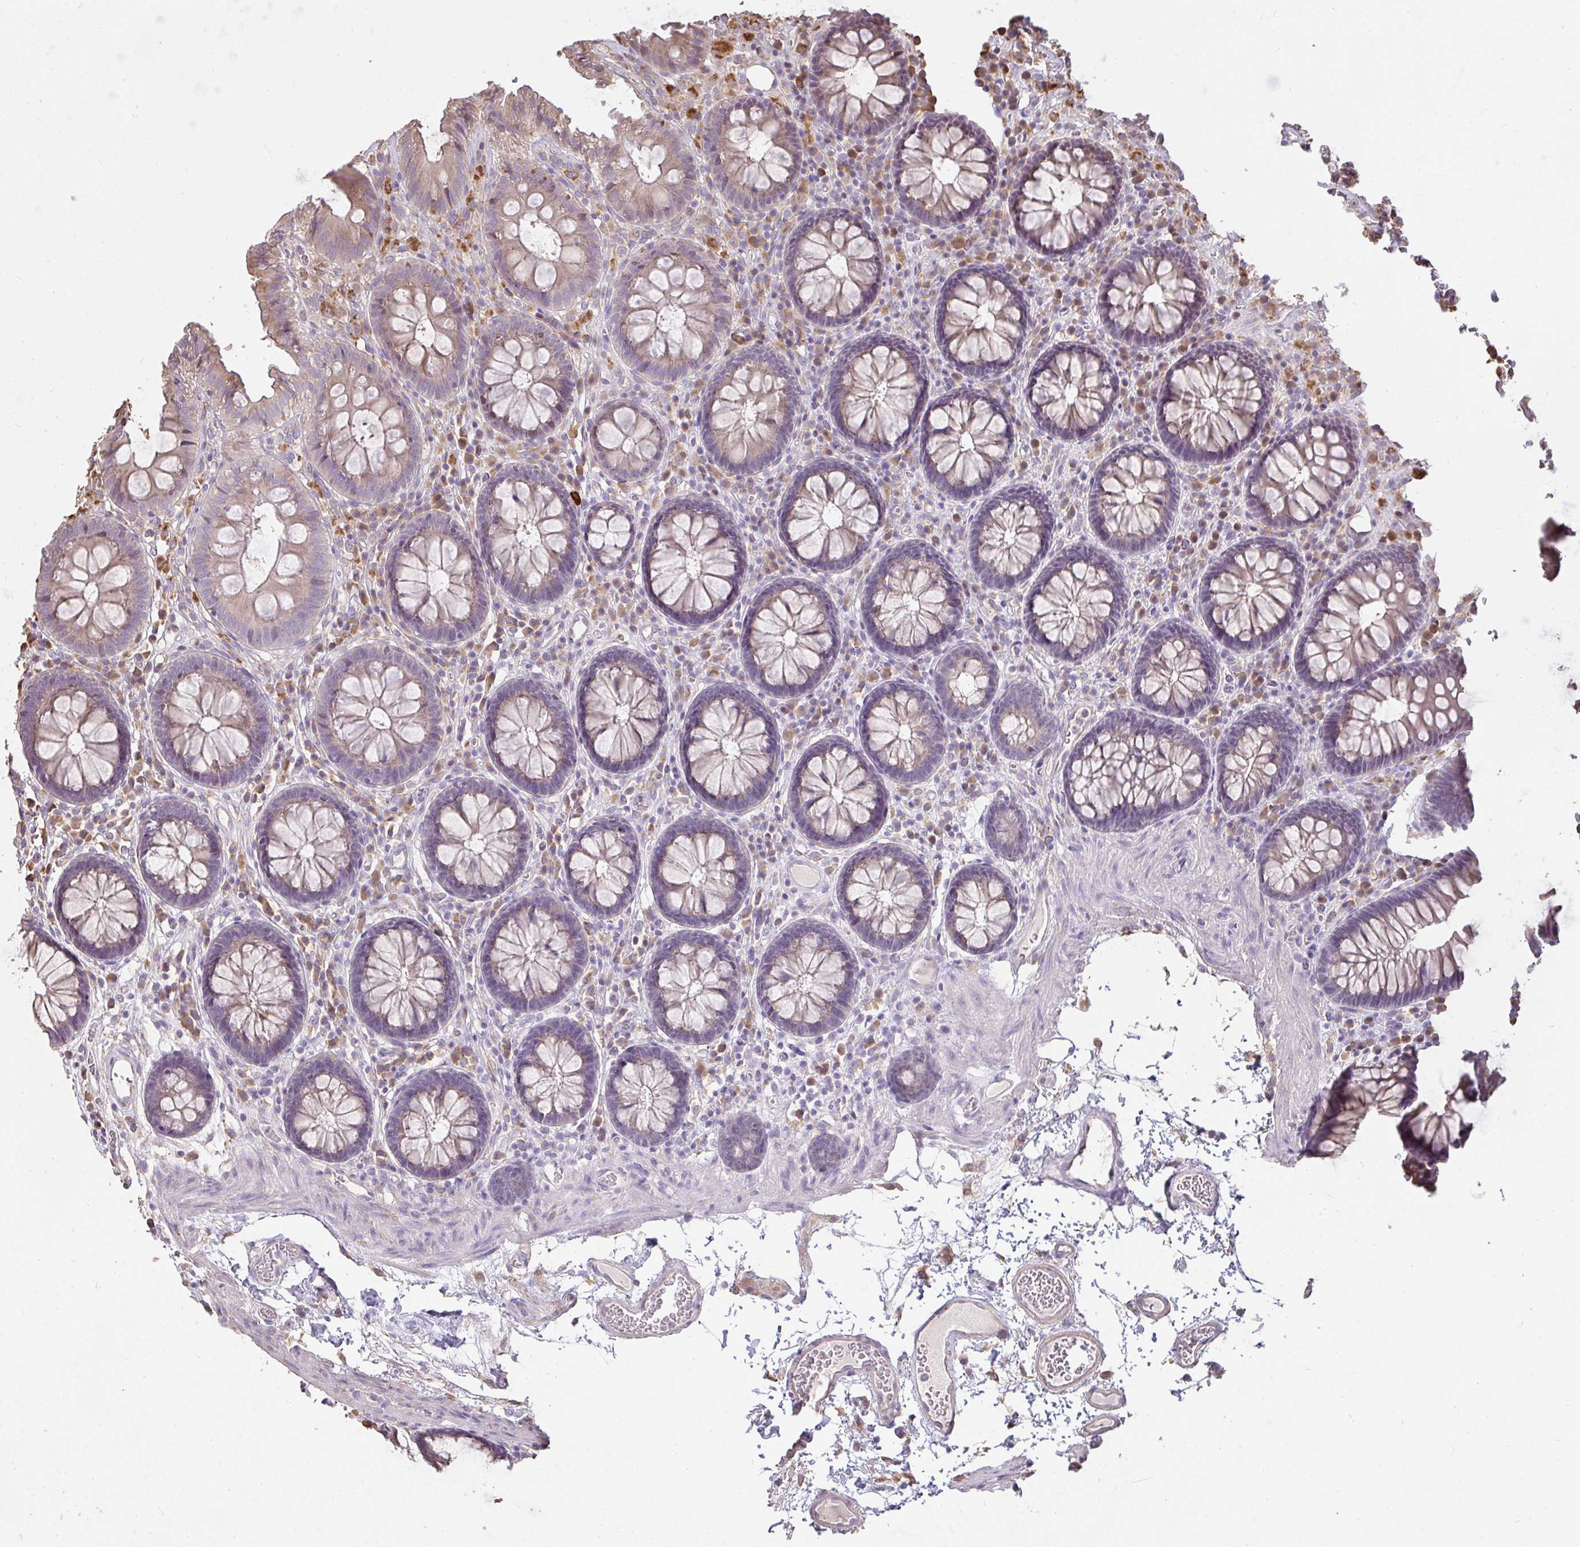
{"staining": {"intensity": "weak", "quantity": ">75%", "location": "cytoplasmic/membranous"}, "tissue": "colon", "cell_type": "Endothelial cells", "image_type": "normal", "snomed": [{"axis": "morphology", "description": "Normal tissue, NOS"}, {"axis": "topography", "description": "Colon"}, {"axis": "topography", "description": "Peripheral nerve tissue"}], "caption": "High-power microscopy captured an immunohistochemistry (IHC) photomicrograph of unremarkable colon, revealing weak cytoplasmic/membranous staining in approximately >75% of endothelial cells.", "gene": "BRINP3", "patient": {"sex": "male", "age": 84}}